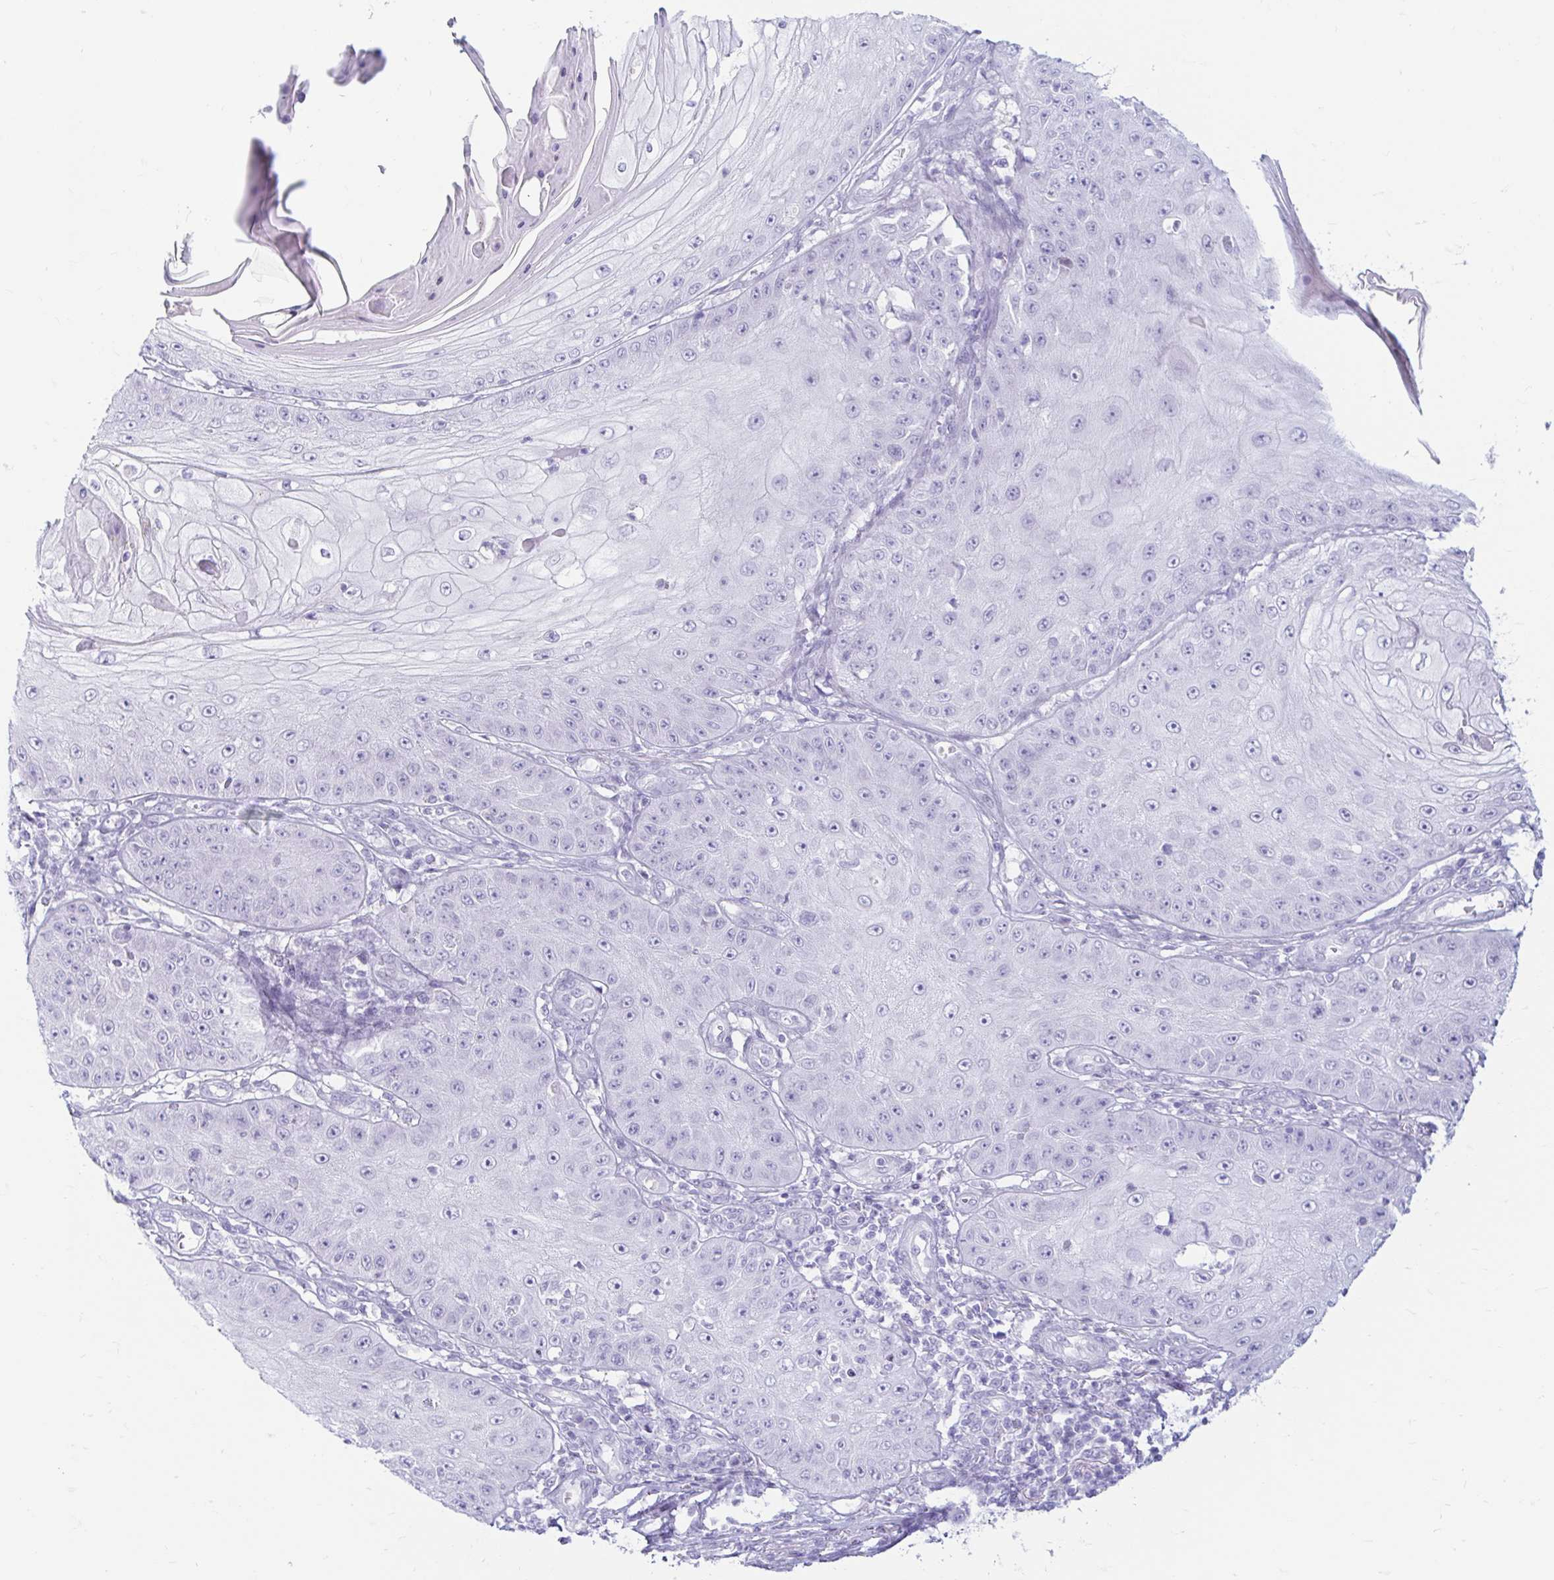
{"staining": {"intensity": "negative", "quantity": "none", "location": "none"}, "tissue": "skin cancer", "cell_type": "Tumor cells", "image_type": "cancer", "snomed": [{"axis": "morphology", "description": "Squamous cell carcinoma, NOS"}, {"axis": "topography", "description": "Skin"}], "caption": "This is a micrograph of IHC staining of skin cancer (squamous cell carcinoma), which shows no expression in tumor cells.", "gene": "ERICH6", "patient": {"sex": "male", "age": 70}}